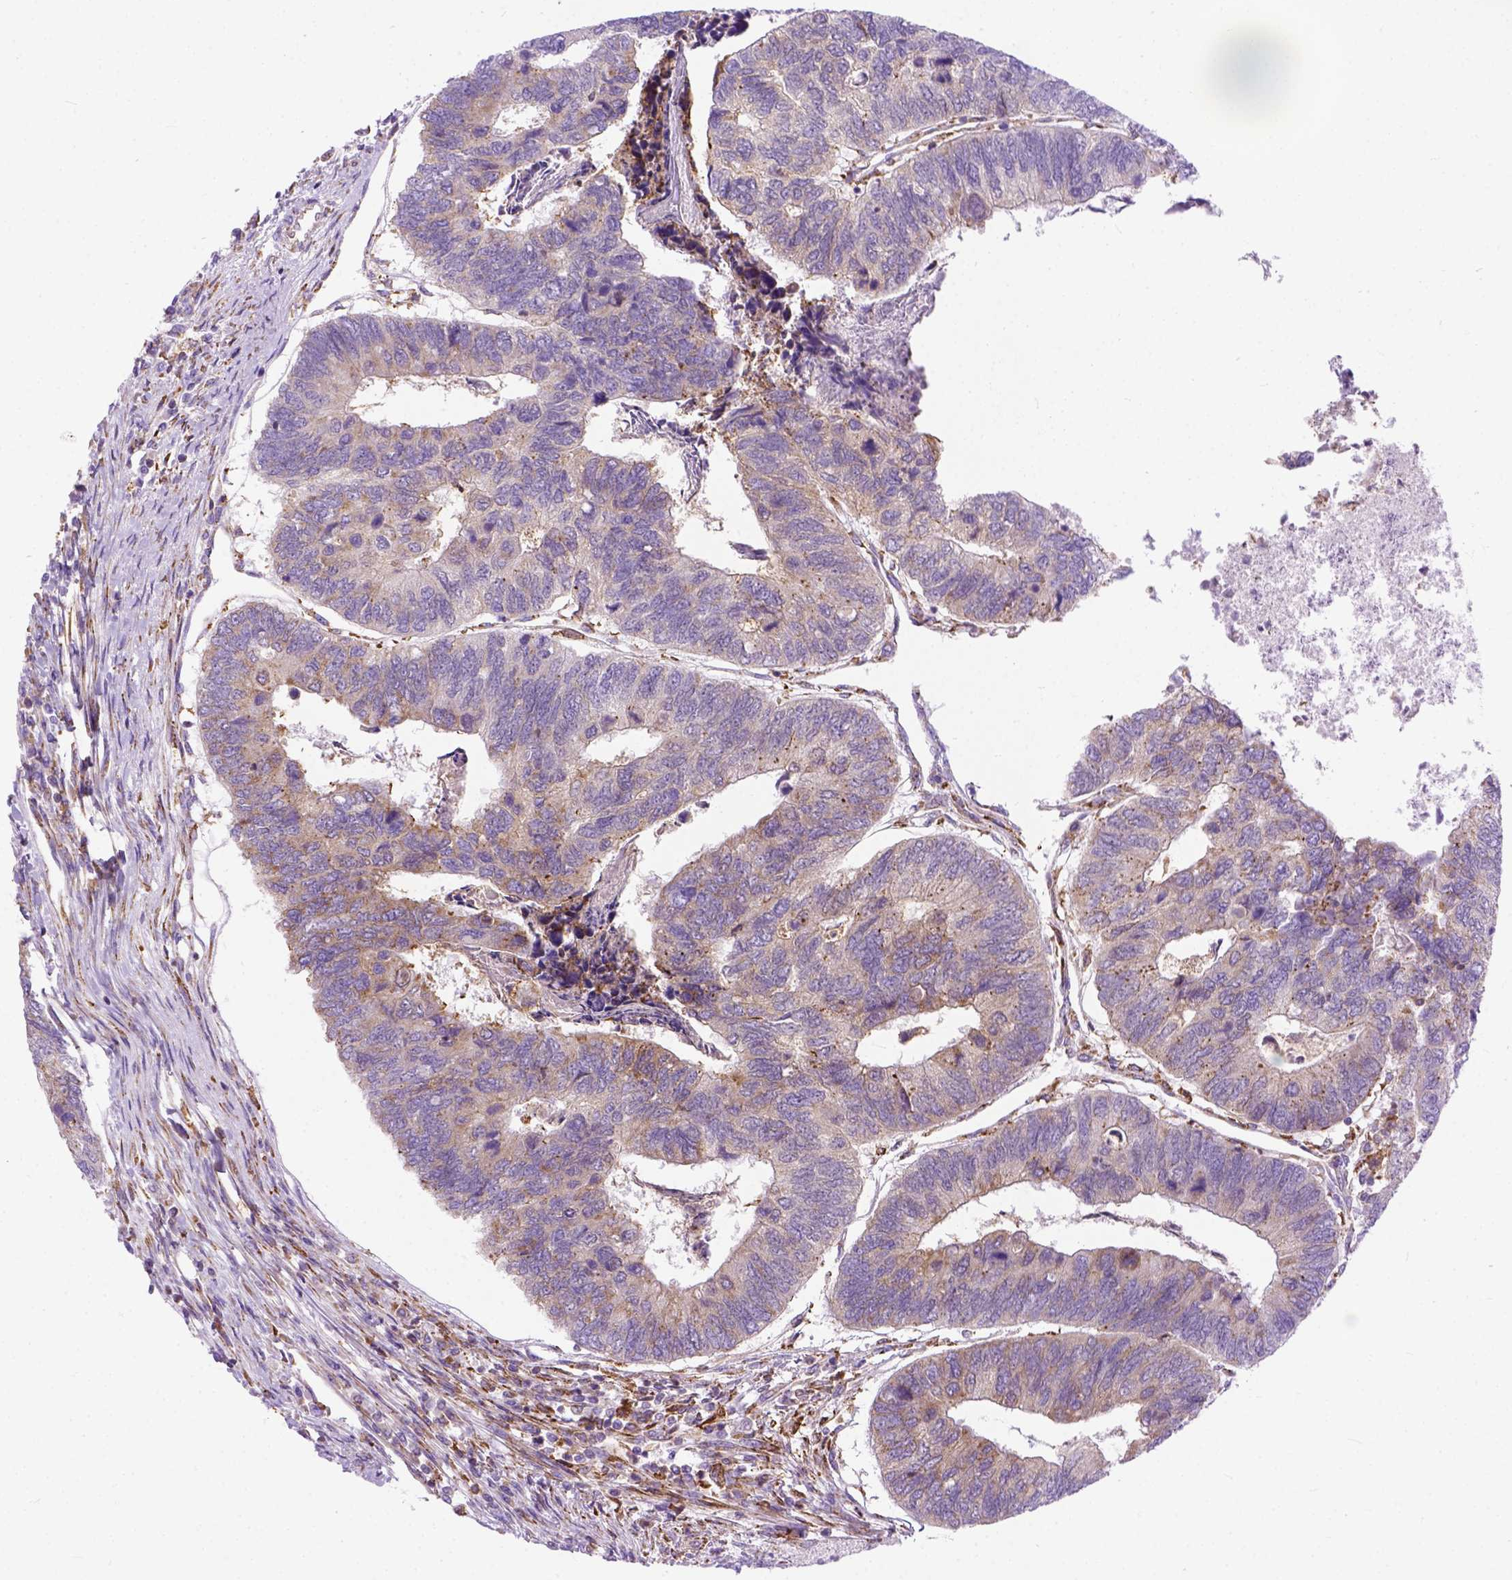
{"staining": {"intensity": "moderate", "quantity": ">75%", "location": "cytoplasmic/membranous"}, "tissue": "colorectal cancer", "cell_type": "Tumor cells", "image_type": "cancer", "snomed": [{"axis": "morphology", "description": "Adenocarcinoma, NOS"}, {"axis": "topography", "description": "Colon"}], "caption": "Adenocarcinoma (colorectal) stained for a protein (brown) shows moderate cytoplasmic/membranous positive positivity in about >75% of tumor cells.", "gene": "PLK4", "patient": {"sex": "female", "age": 67}}